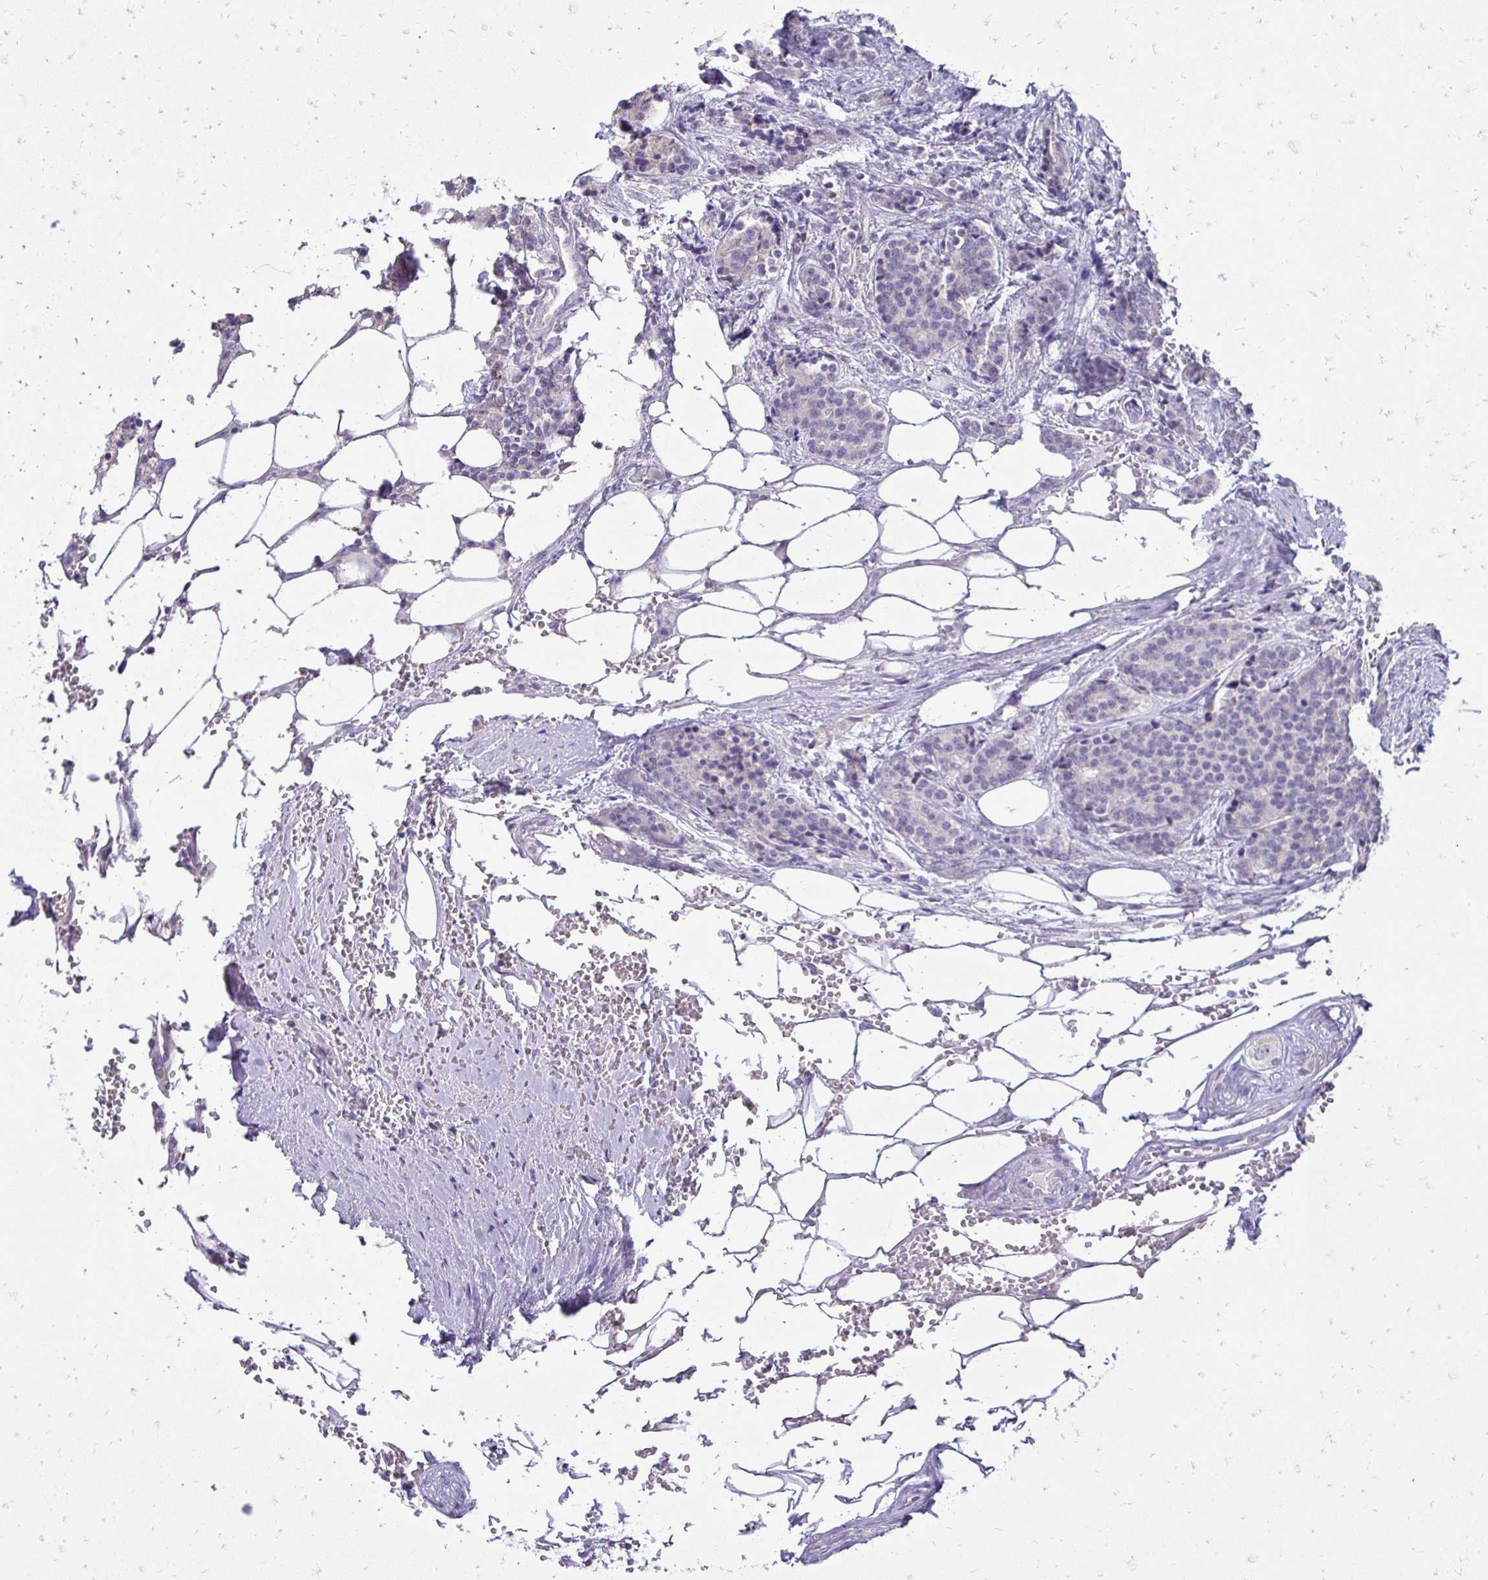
{"staining": {"intensity": "negative", "quantity": "none", "location": "none"}, "tissue": "carcinoid", "cell_type": "Tumor cells", "image_type": "cancer", "snomed": [{"axis": "morphology", "description": "Carcinoid, malignant, NOS"}, {"axis": "topography", "description": "Small intestine"}], "caption": "IHC histopathology image of neoplastic tissue: carcinoid (malignant) stained with DAB (3,3'-diaminobenzidine) displays no significant protein staining in tumor cells.", "gene": "GAS2", "patient": {"sex": "female", "age": 73}}